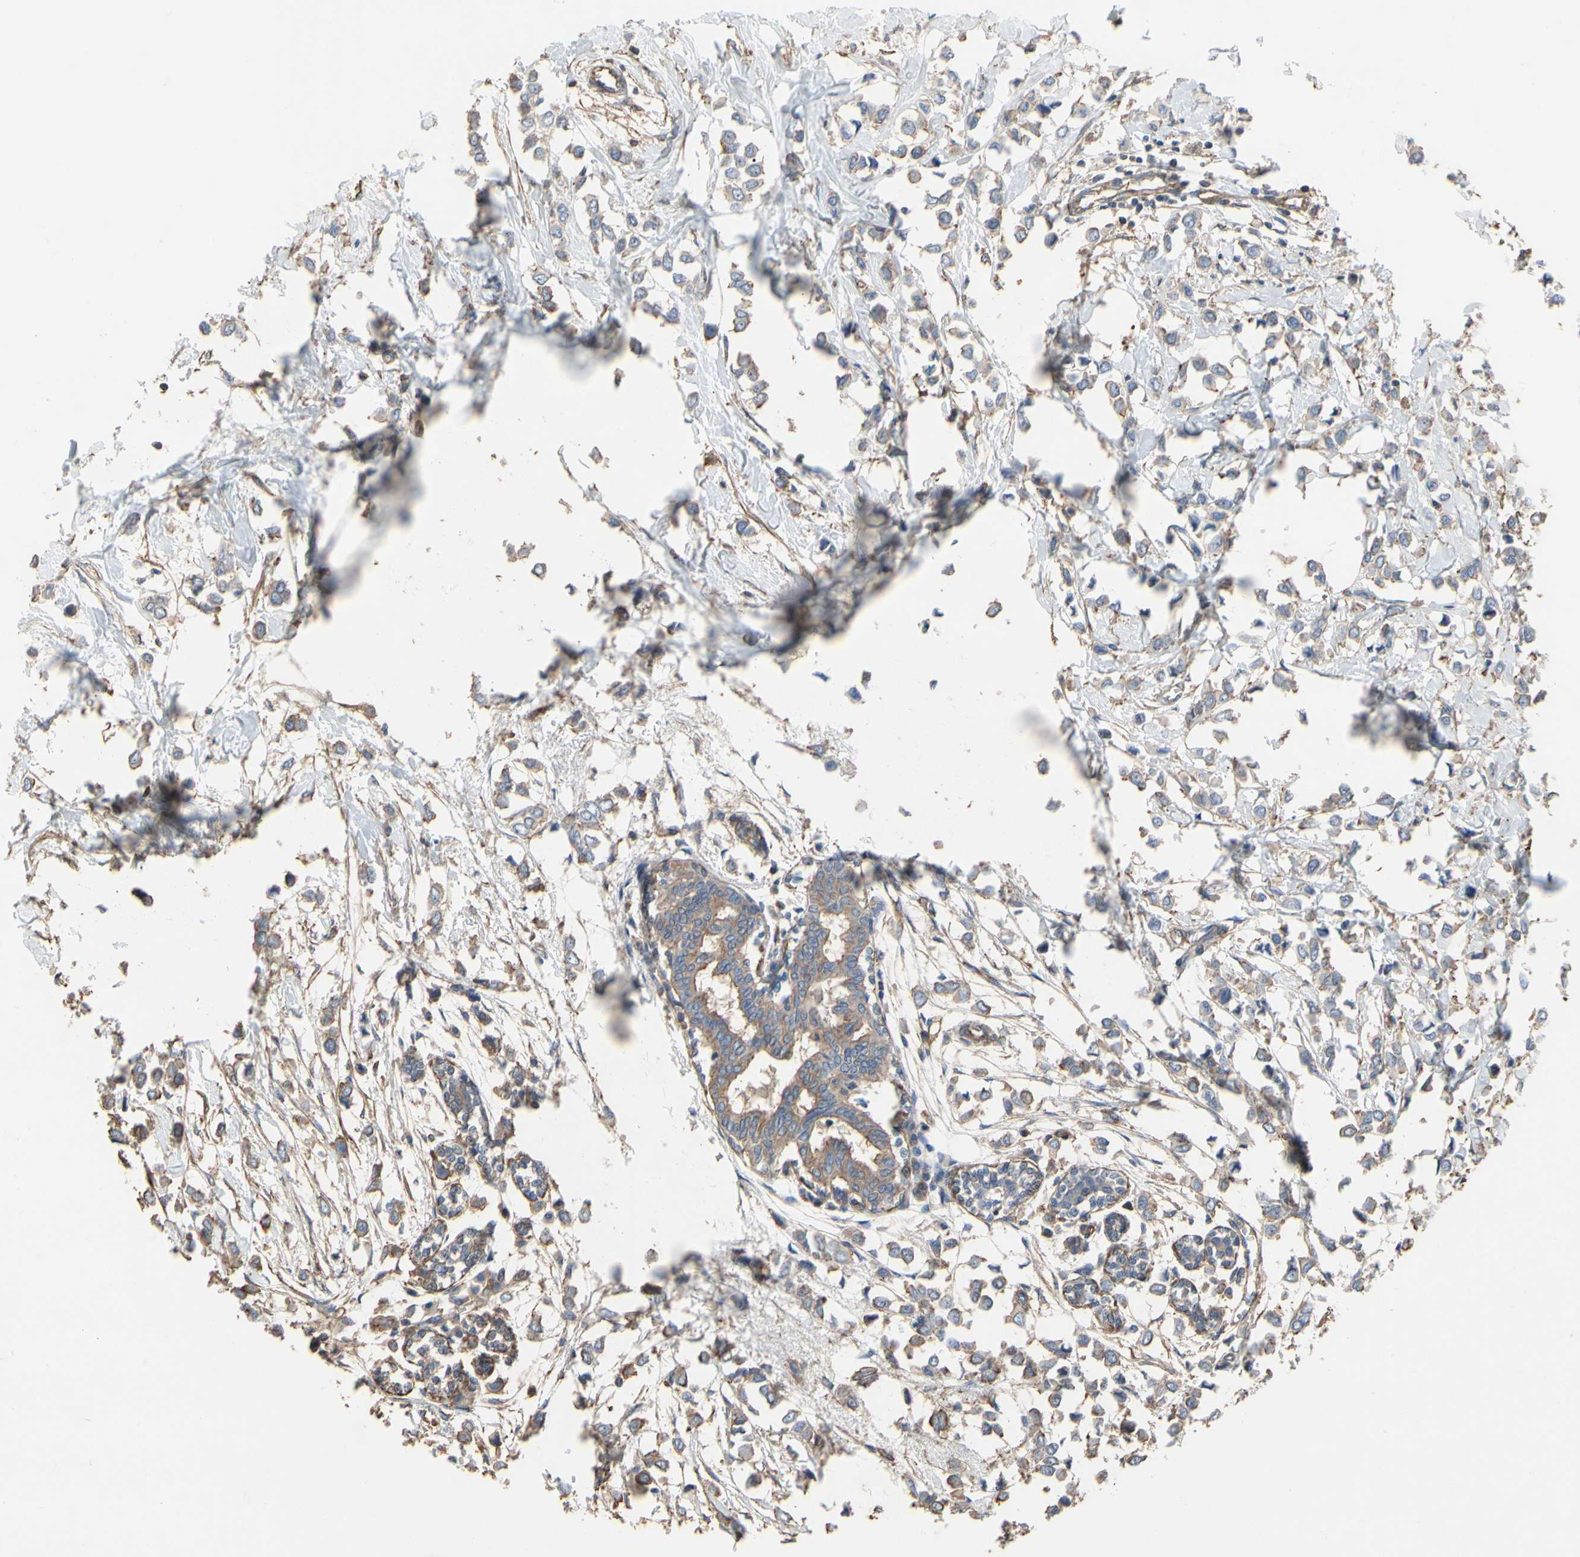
{"staining": {"intensity": "weak", "quantity": "25%-75%", "location": "cytoplasmic/membranous"}, "tissue": "breast cancer", "cell_type": "Tumor cells", "image_type": "cancer", "snomed": [{"axis": "morphology", "description": "Lobular carcinoma"}, {"axis": "topography", "description": "Breast"}], "caption": "The histopathology image displays staining of breast cancer, revealing weak cytoplasmic/membranous protein expression (brown color) within tumor cells. Nuclei are stained in blue.", "gene": "PDZK1", "patient": {"sex": "female", "age": 51}}